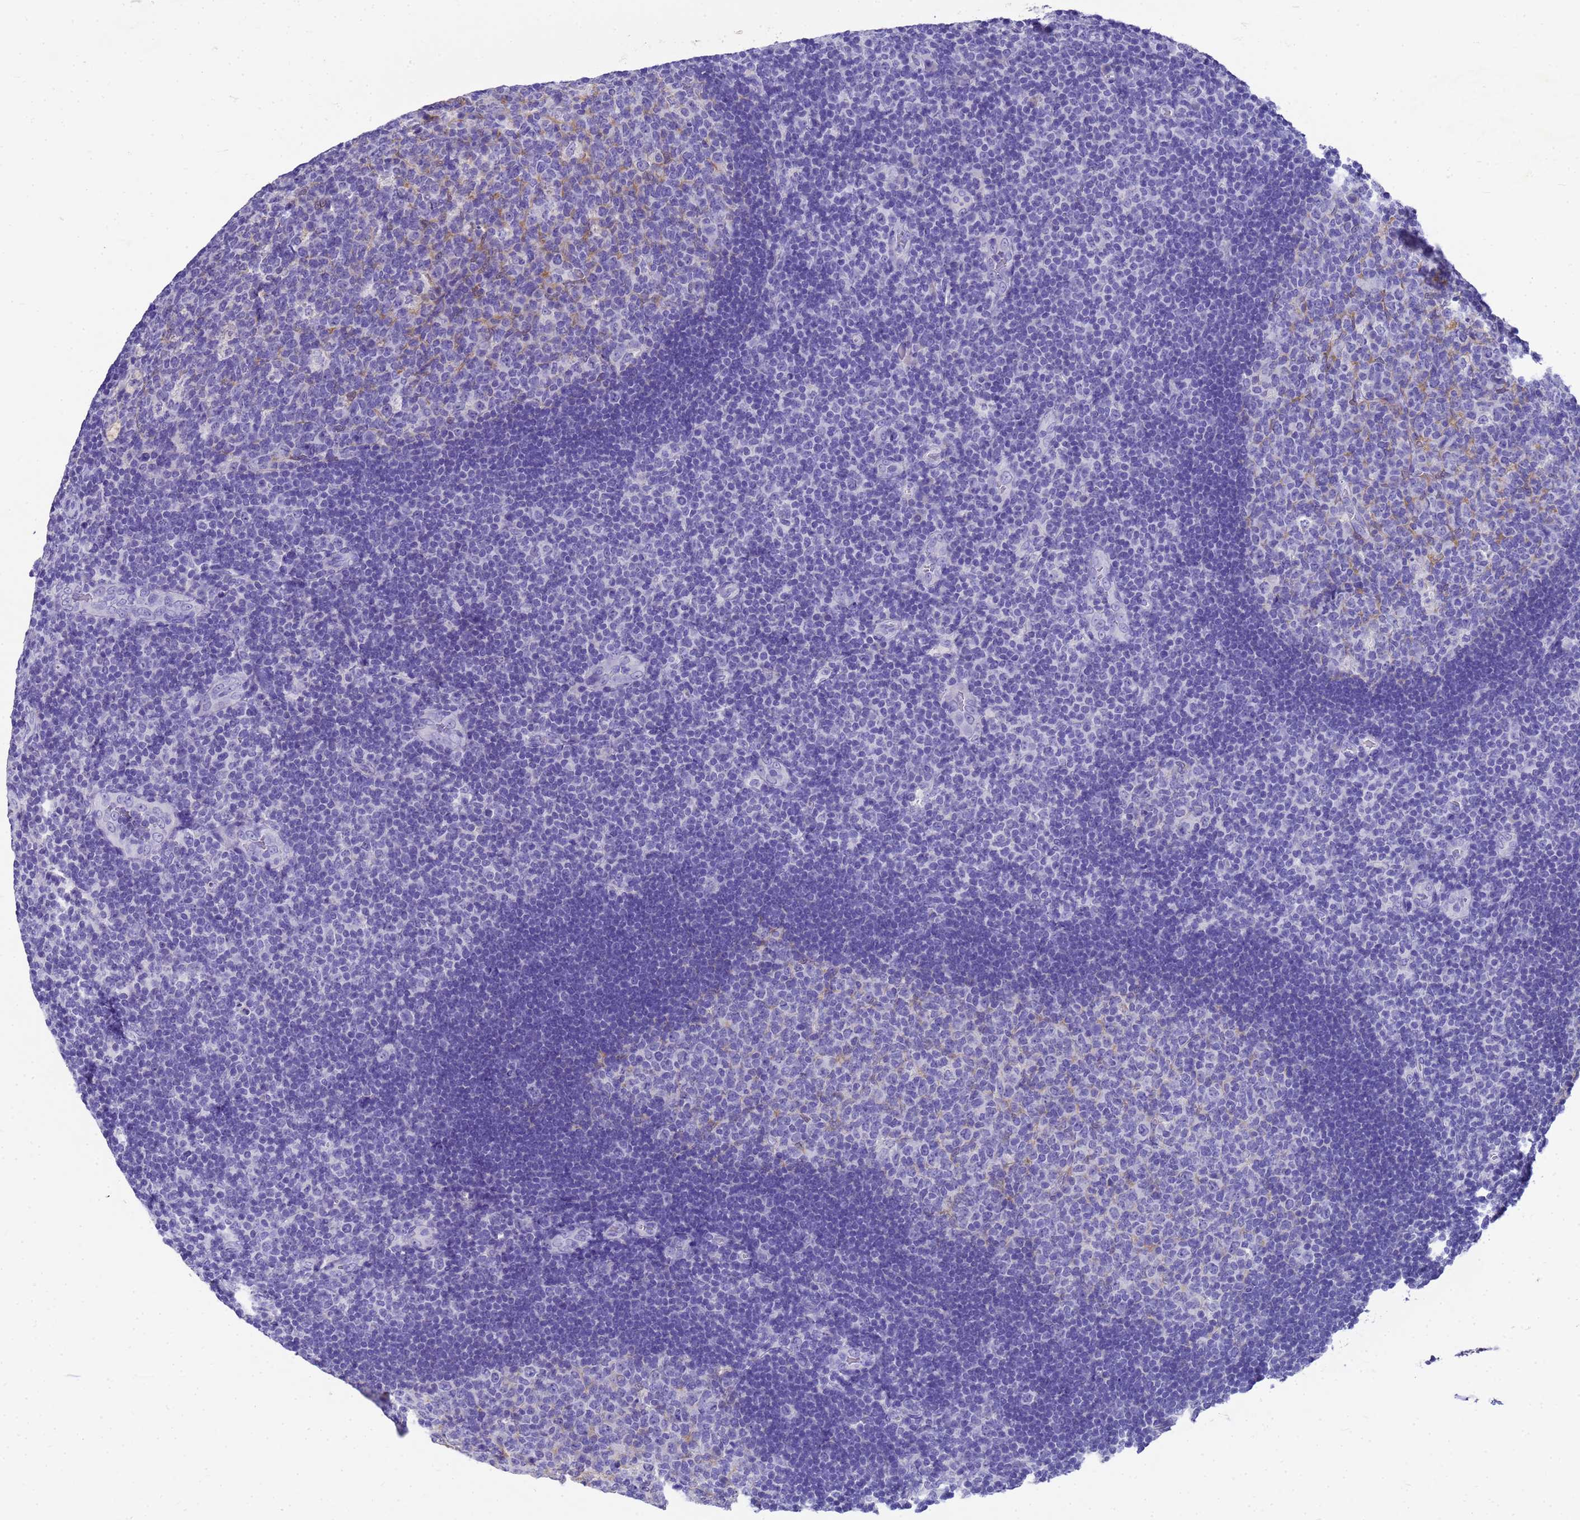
{"staining": {"intensity": "negative", "quantity": "none", "location": "none"}, "tissue": "tonsil", "cell_type": "Germinal center cells", "image_type": "normal", "snomed": [{"axis": "morphology", "description": "Normal tissue, NOS"}, {"axis": "topography", "description": "Tonsil"}], "caption": "Immunohistochemistry (IHC) photomicrograph of unremarkable tonsil: human tonsil stained with DAB demonstrates no significant protein staining in germinal center cells.", "gene": "MS4A13", "patient": {"sex": "male", "age": 17}}